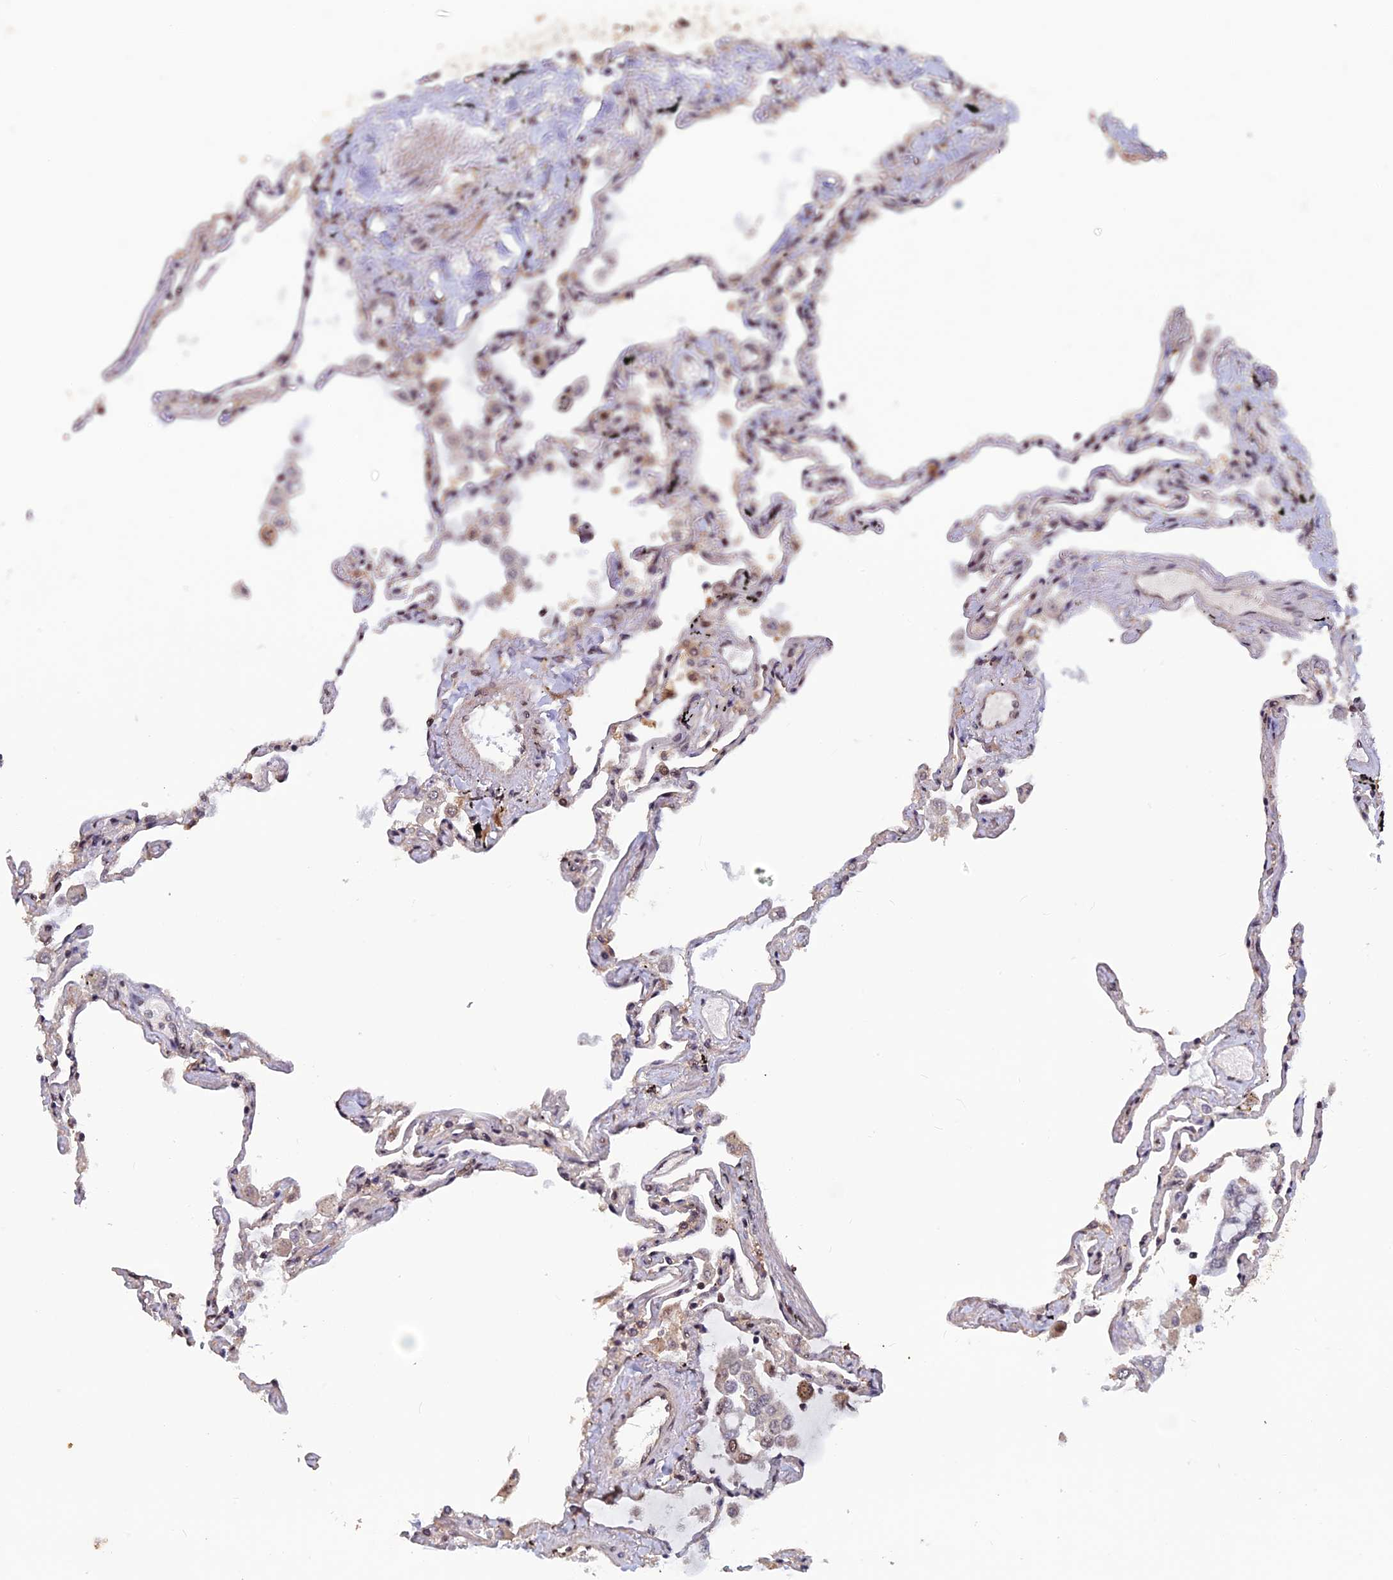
{"staining": {"intensity": "moderate", "quantity": ">75%", "location": "cytoplasmic/membranous,nuclear"}, "tissue": "lung", "cell_type": "Alveolar cells", "image_type": "normal", "snomed": [{"axis": "morphology", "description": "Normal tissue, NOS"}, {"axis": "topography", "description": "Lung"}], "caption": "Benign lung demonstrates moderate cytoplasmic/membranous,nuclear positivity in about >75% of alveolar cells.", "gene": "FAM53C", "patient": {"sex": "female", "age": 67}}